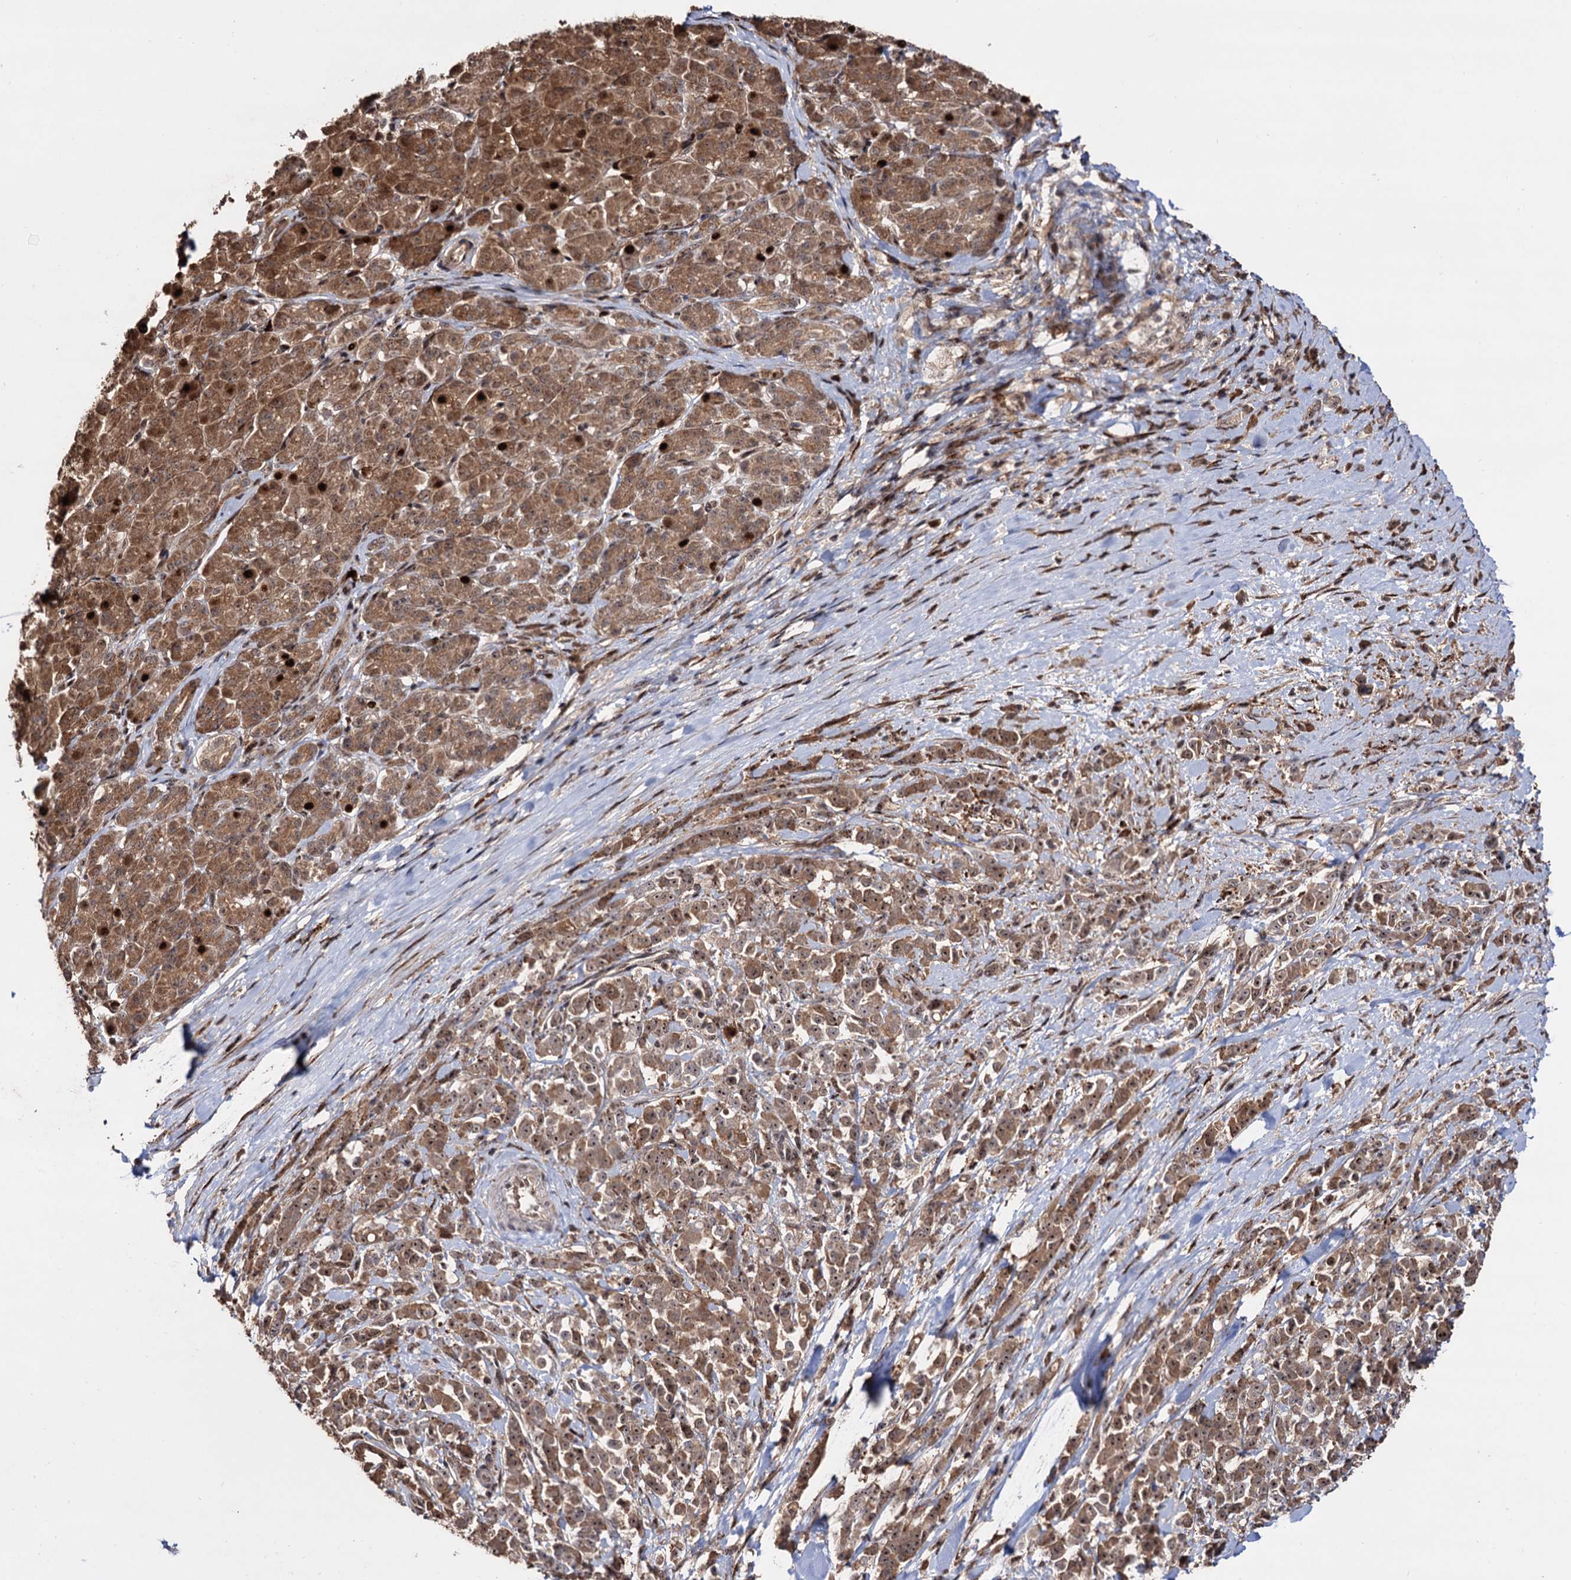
{"staining": {"intensity": "moderate", "quantity": ">75%", "location": "cytoplasmic/membranous,nuclear"}, "tissue": "pancreatic cancer", "cell_type": "Tumor cells", "image_type": "cancer", "snomed": [{"axis": "morphology", "description": "Normal tissue, NOS"}, {"axis": "morphology", "description": "Adenocarcinoma, NOS"}, {"axis": "topography", "description": "Pancreas"}], "caption": "Moderate cytoplasmic/membranous and nuclear expression is seen in about >75% of tumor cells in adenocarcinoma (pancreatic).", "gene": "PIGB", "patient": {"sex": "female", "age": 64}}